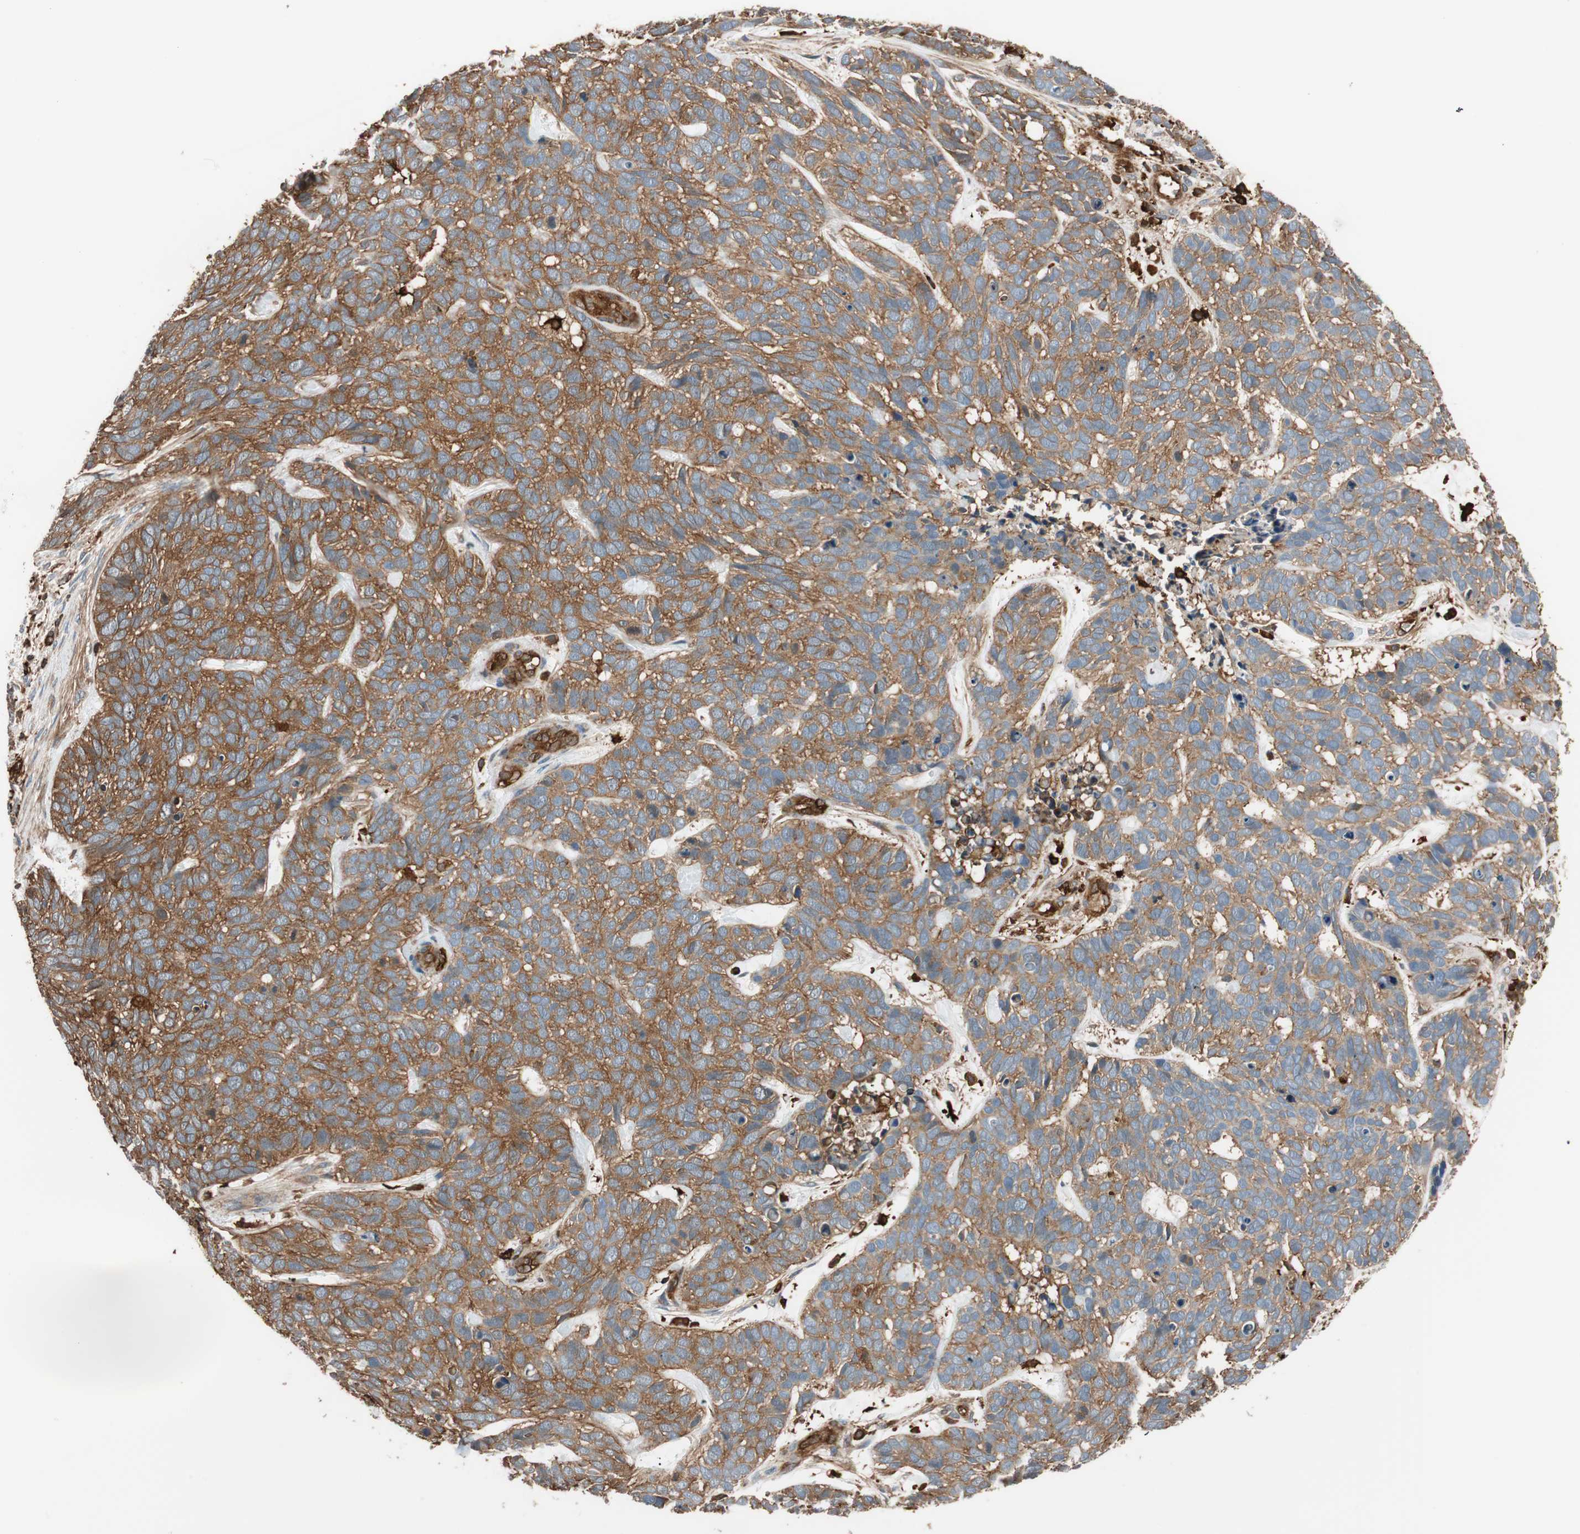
{"staining": {"intensity": "strong", "quantity": ">75%", "location": "cytoplasmic/membranous"}, "tissue": "skin cancer", "cell_type": "Tumor cells", "image_type": "cancer", "snomed": [{"axis": "morphology", "description": "Basal cell carcinoma"}, {"axis": "topography", "description": "Skin"}], "caption": "Skin cancer (basal cell carcinoma) was stained to show a protein in brown. There is high levels of strong cytoplasmic/membranous staining in approximately >75% of tumor cells. (Brightfield microscopy of DAB IHC at high magnification).", "gene": "VASP", "patient": {"sex": "male", "age": 87}}